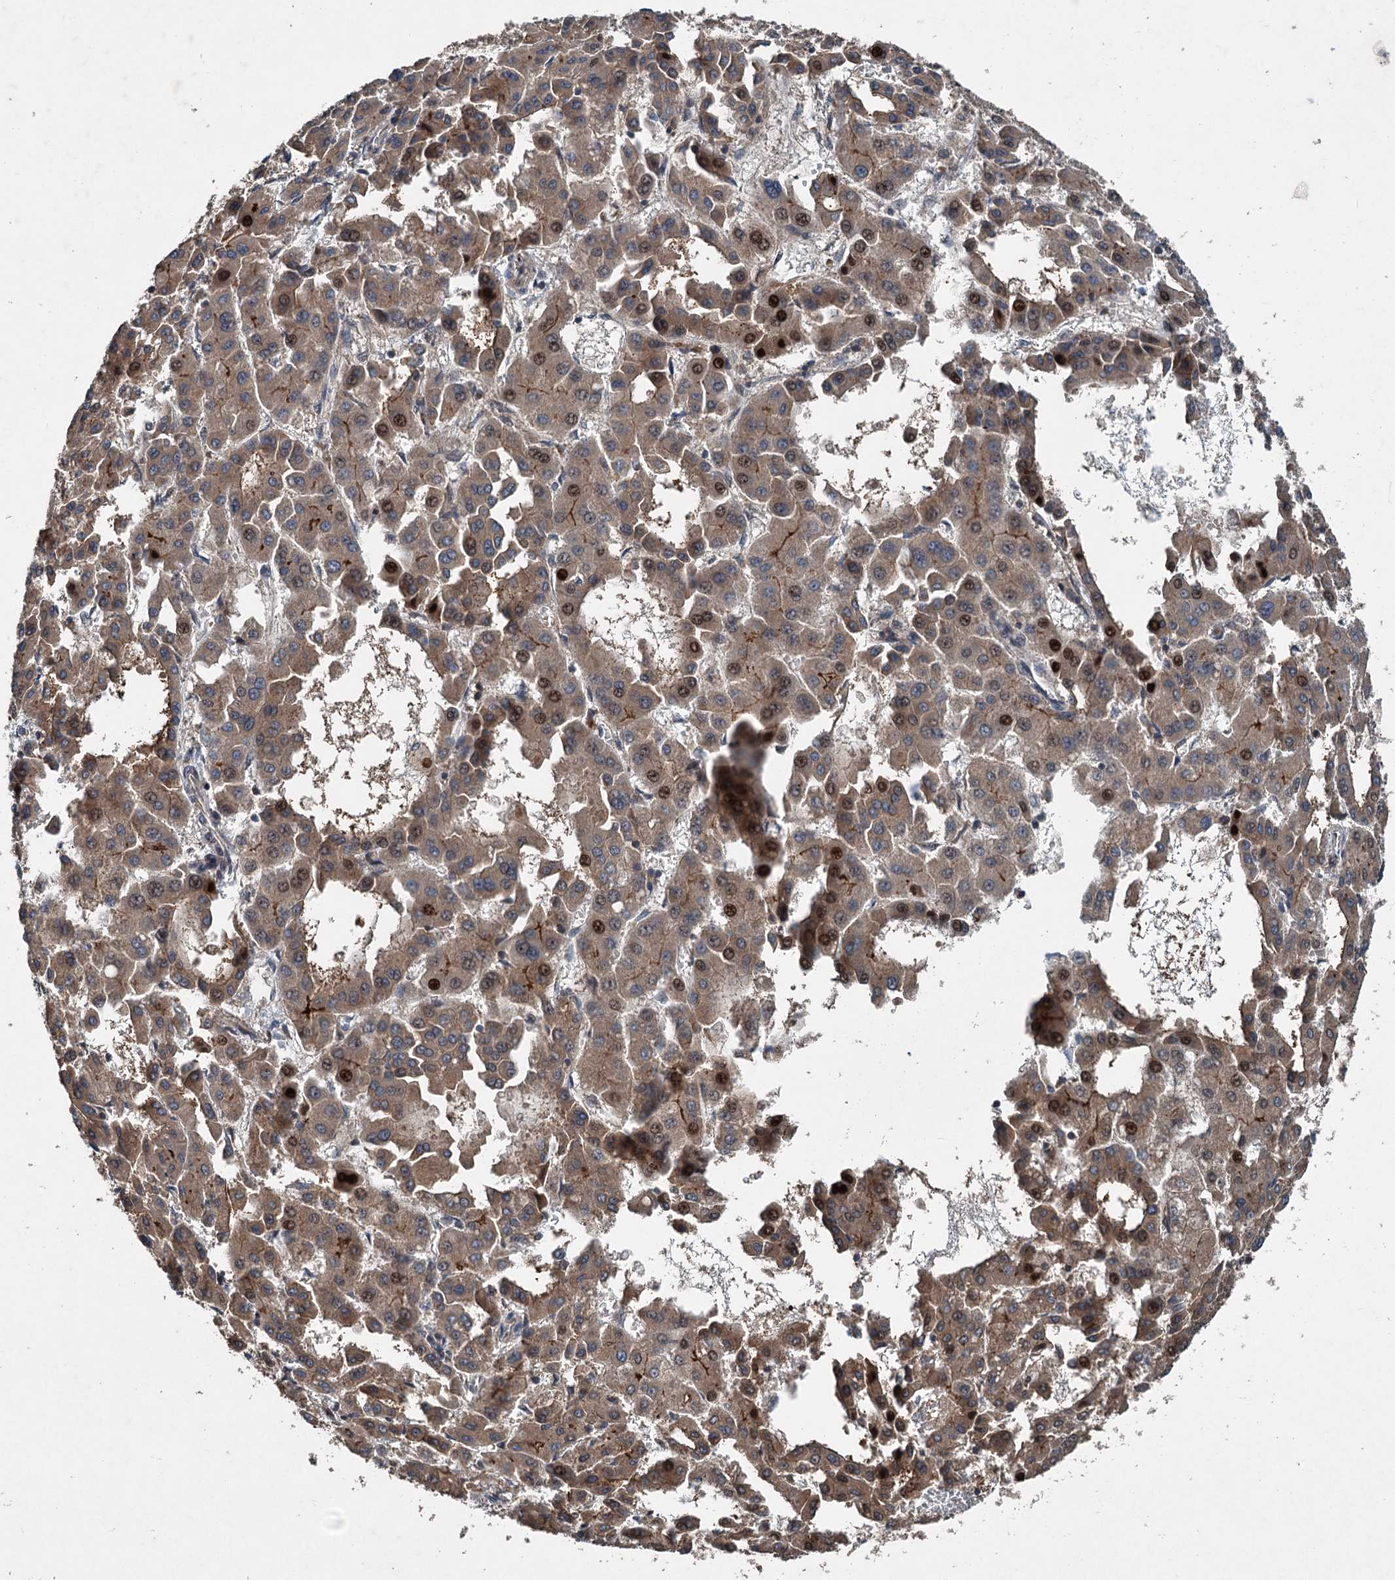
{"staining": {"intensity": "moderate", "quantity": ">75%", "location": "cytoplasmic/membranous,nuclear"}, "tissue": "liver cancer", "cell_type": "Tumor cells", "image_type": "cancer", "snomed": [{"axis": "morphology", "description": "Carcinoma, Hepatocellular, NOS"}, {"axis": "topography", "description": "Liver"}], "caption": "Moderate cytoplasmic/membranous and nuclear protein positivity is seen in about >75% of tumor cells in liver cancer (hepatocellular carcinoma).", "gene": "TAPBPL", "patient": {"sex": "male", "age": 47}}